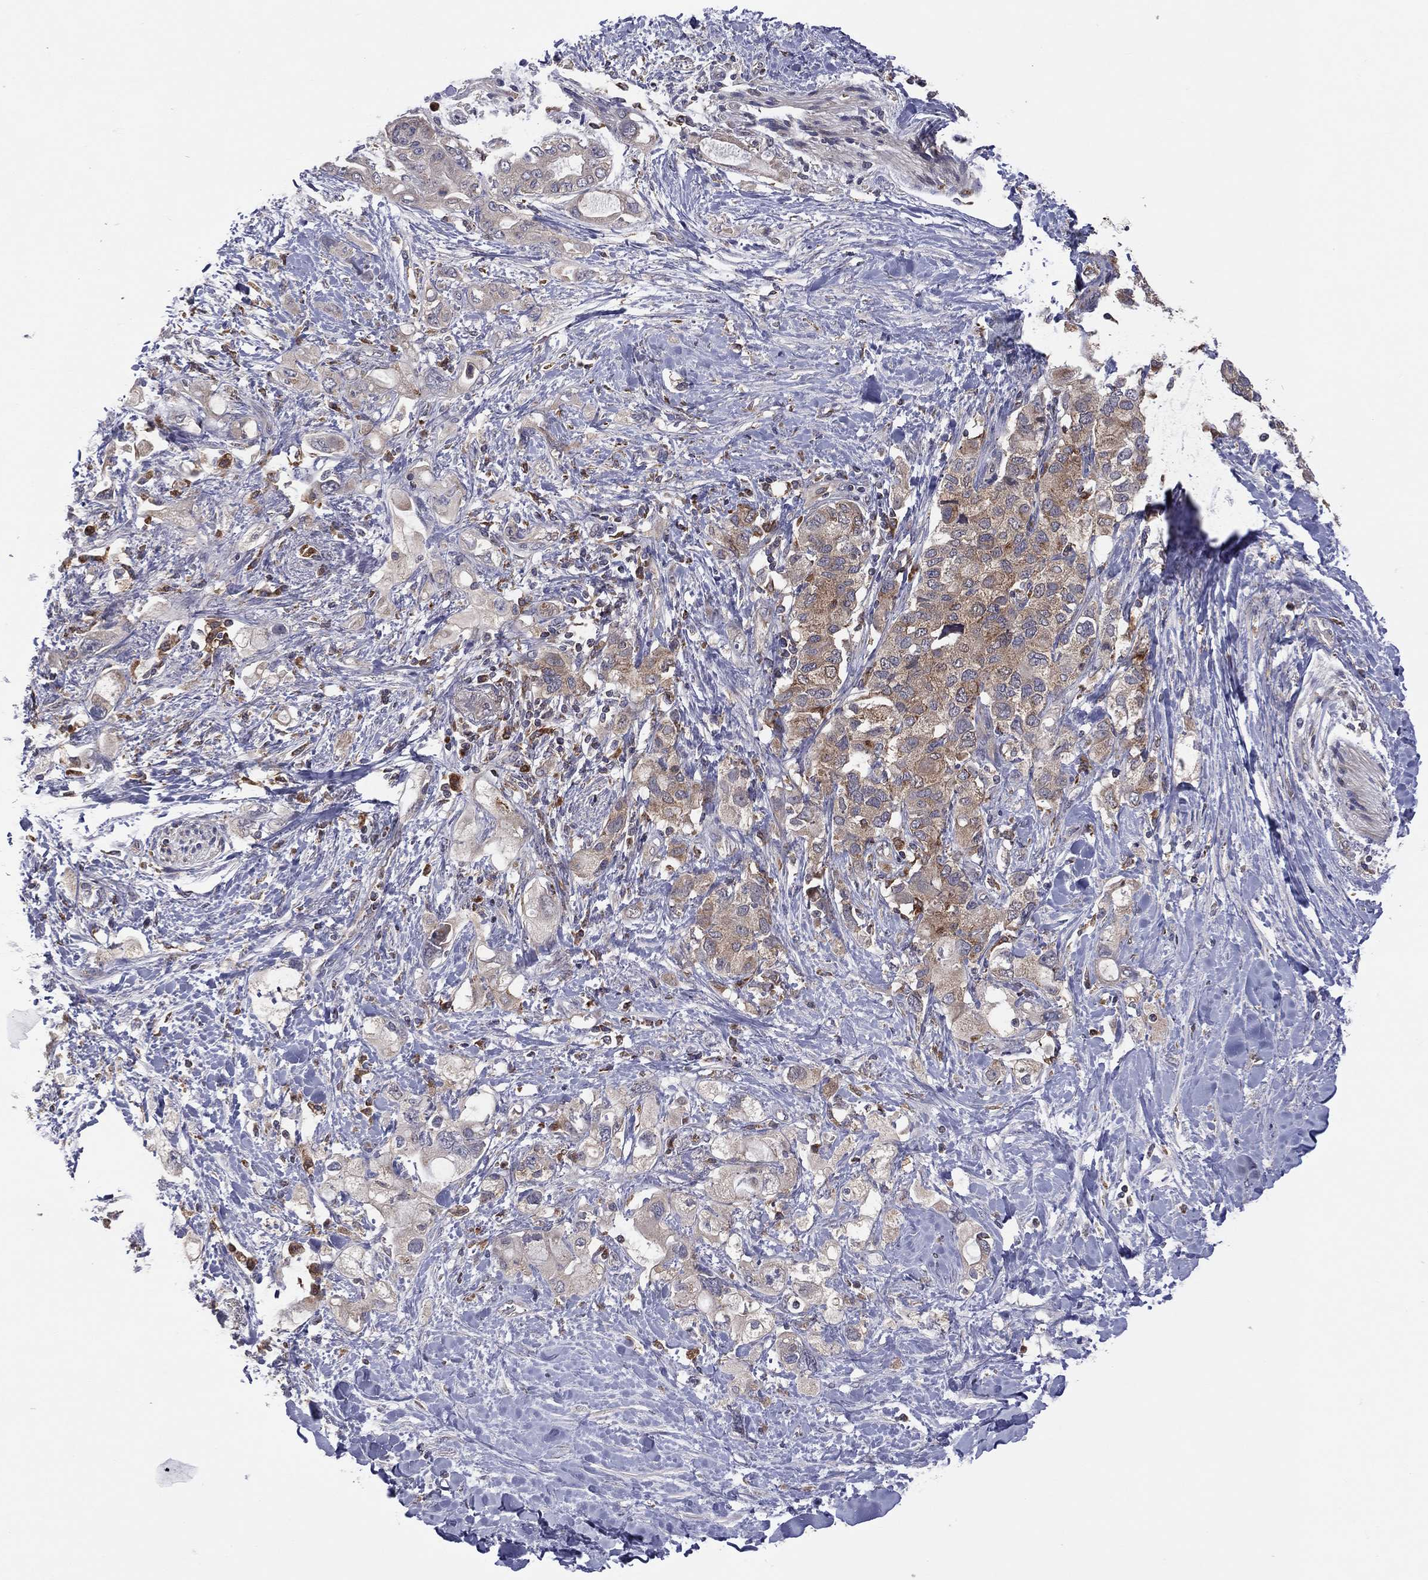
{"staining": {"intensity": "moderate", "quantity": "25%-75%", "location": "cytoplasmic/membranous"}, "tissue": "pancreatic cancer", "cell_type": "Tumor cells", "image_type": "cancer", "snomed": [{"axis": "morphology", "description": "Adenocarcinoma, NOS"}, {"axis": "topography", "description": "Pancreas"}], "caption": "DAB immunohistochemical staining of human pancreatic cancer (adenocarcinoma) exhibits moderate cytoplasmic/membranous protein expression in about 25%-75% of tumor cells.", "gene": "STARD3", "patient": {"sex": "female", "age": 56}}